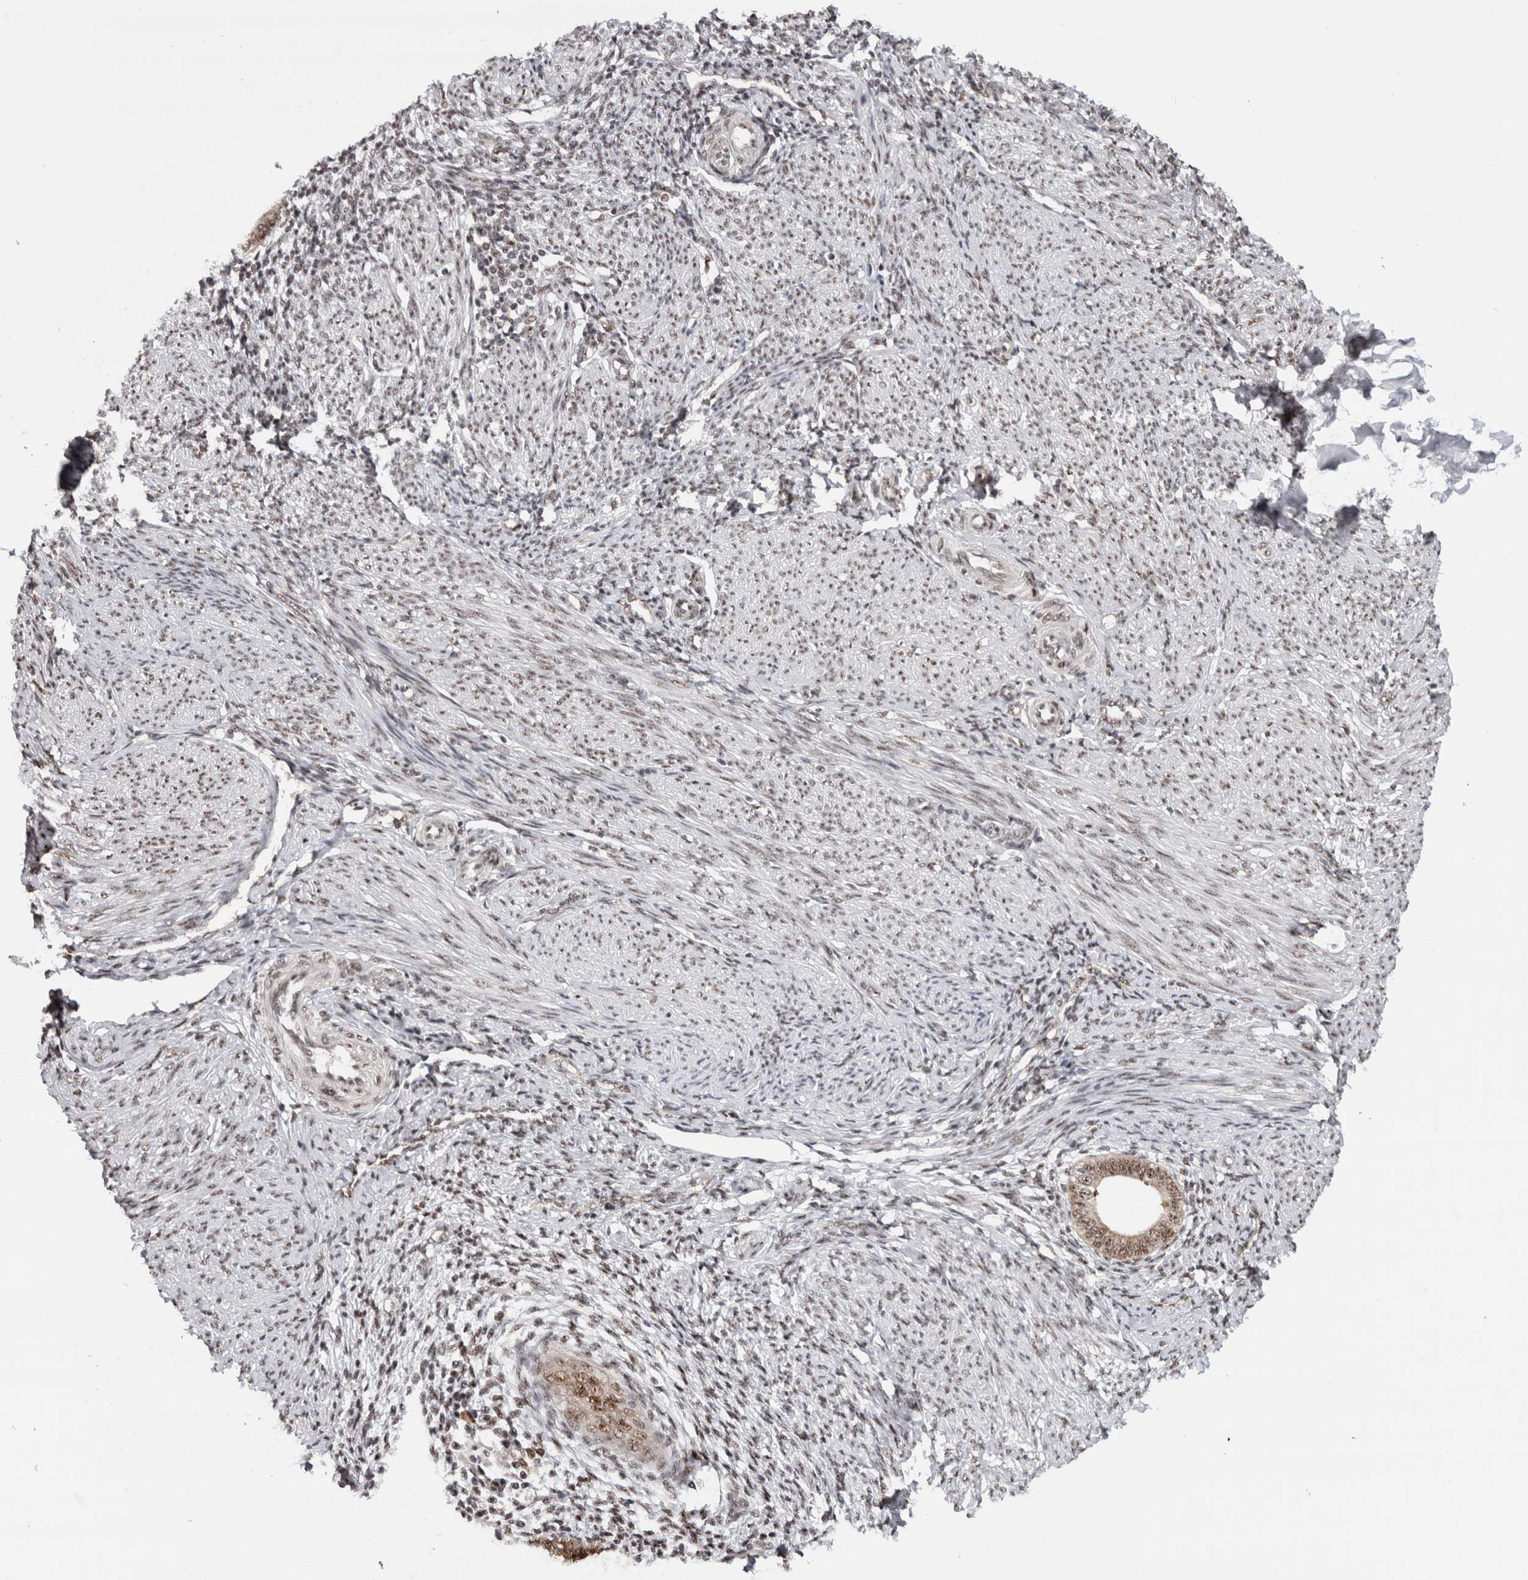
{"staining": {"intensity": "moderate", "quantity": "25%-75%", "location": "nuclear"}, "tissue": "endometrium", "cell_type": "Cells in endometrial stroma", "image_type": "normal", "snomed": [{"axis": "morphology", "description": "Normal tissue, NOS"}, {"axis": "topography", "description": "Endometrium"}], "caption": "The immunohistochemical stain shows moderate nuclear positivity in cells in endometrial stroma of normal endometrium. (Brightfield microscopy of DAB IHC at high magnification).", "gene": "MKNK1", "patient": {"sex": "female", "age": 42}}